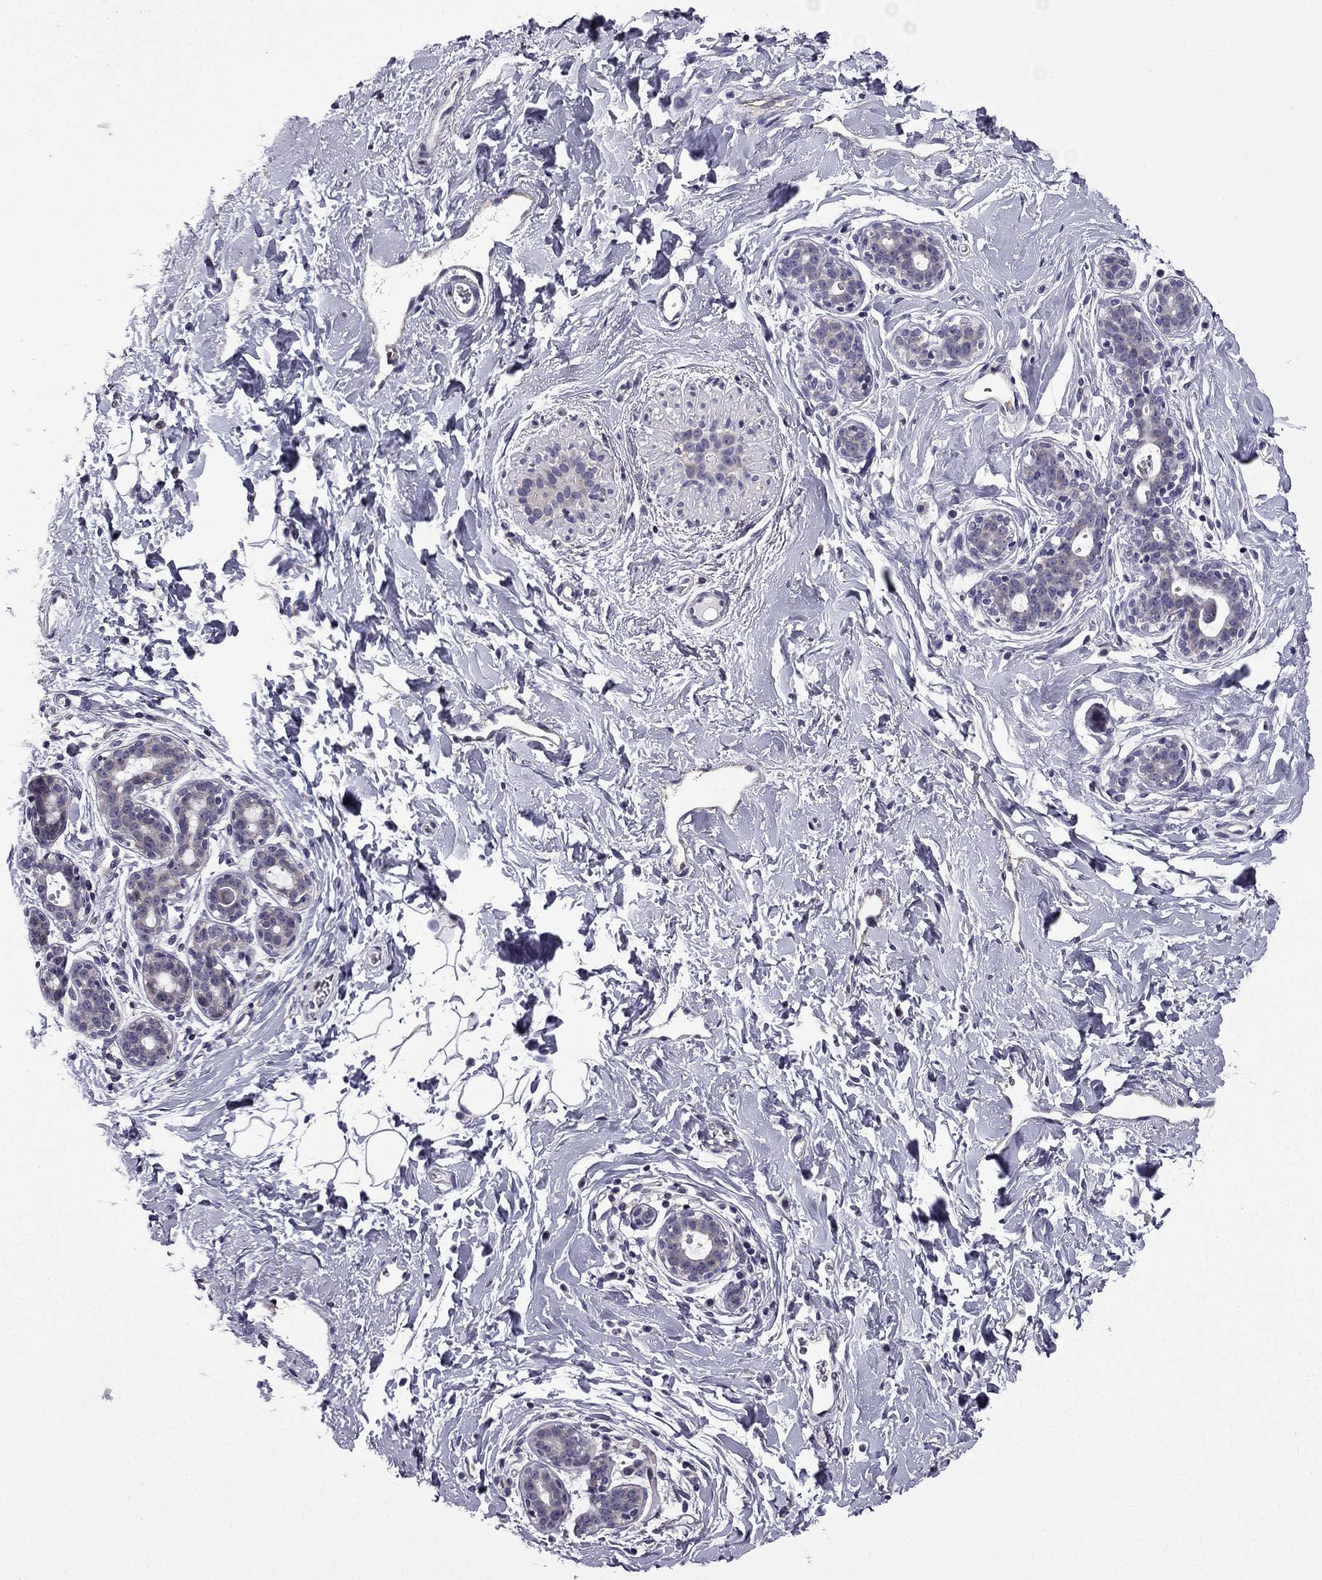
{"staining": {"intensity": "negative", "quantity": "none", "location": "none"}, "tissue": "breast", "cell_type": "Adipocytes", "image_type": "normal", "snomed": [{"axis": "morphology", "description": "Normal tissue, NOS"}, {"axis": "topography", "description": "Breast"}], "caption": "Breast was stained to show a protein in brown. There is no significant staining in adipocytes. (DAB immunohistochemistry, high magnification).", "gene": "SLC6A2", "patient": {"sex": "female", "age": 43}}